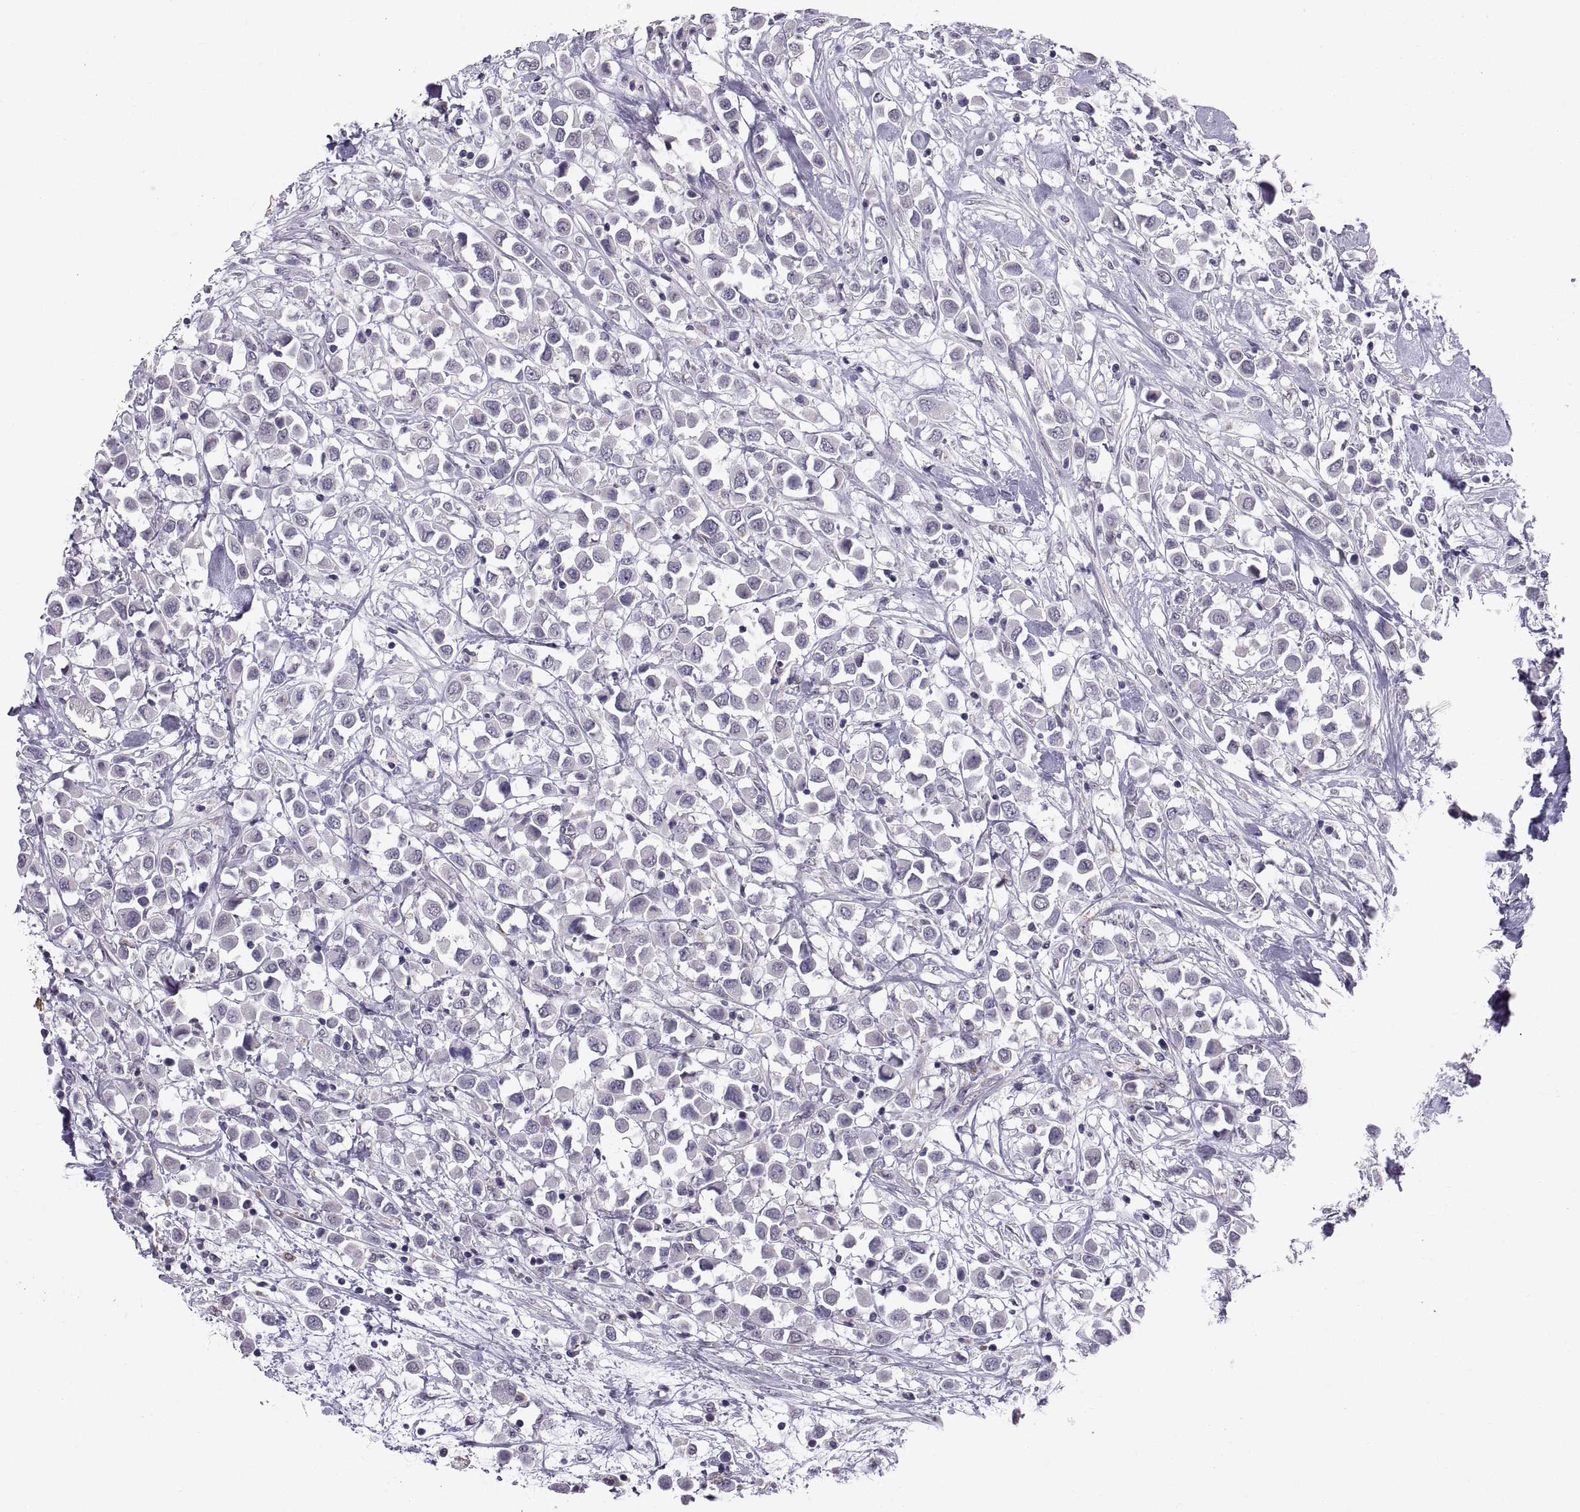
{"staining": {"intensity": "negative", "quantity": "none", "location": "none"}, "tissue": "breast cancer", "cell_type": "Tumor cells", "image_type": "cancer", "snomed": [{"axis": "morphology", "description": "Duct carcinoma"}, {"axis": "topography", "description": "Breast"}], "caption": "Protein analysis of breast cancer shows no significant staining in tumor cells. (DAB IHC, high magnification).", "gene": "KRT77", "patient": {"sex": "female", "age": 61}}